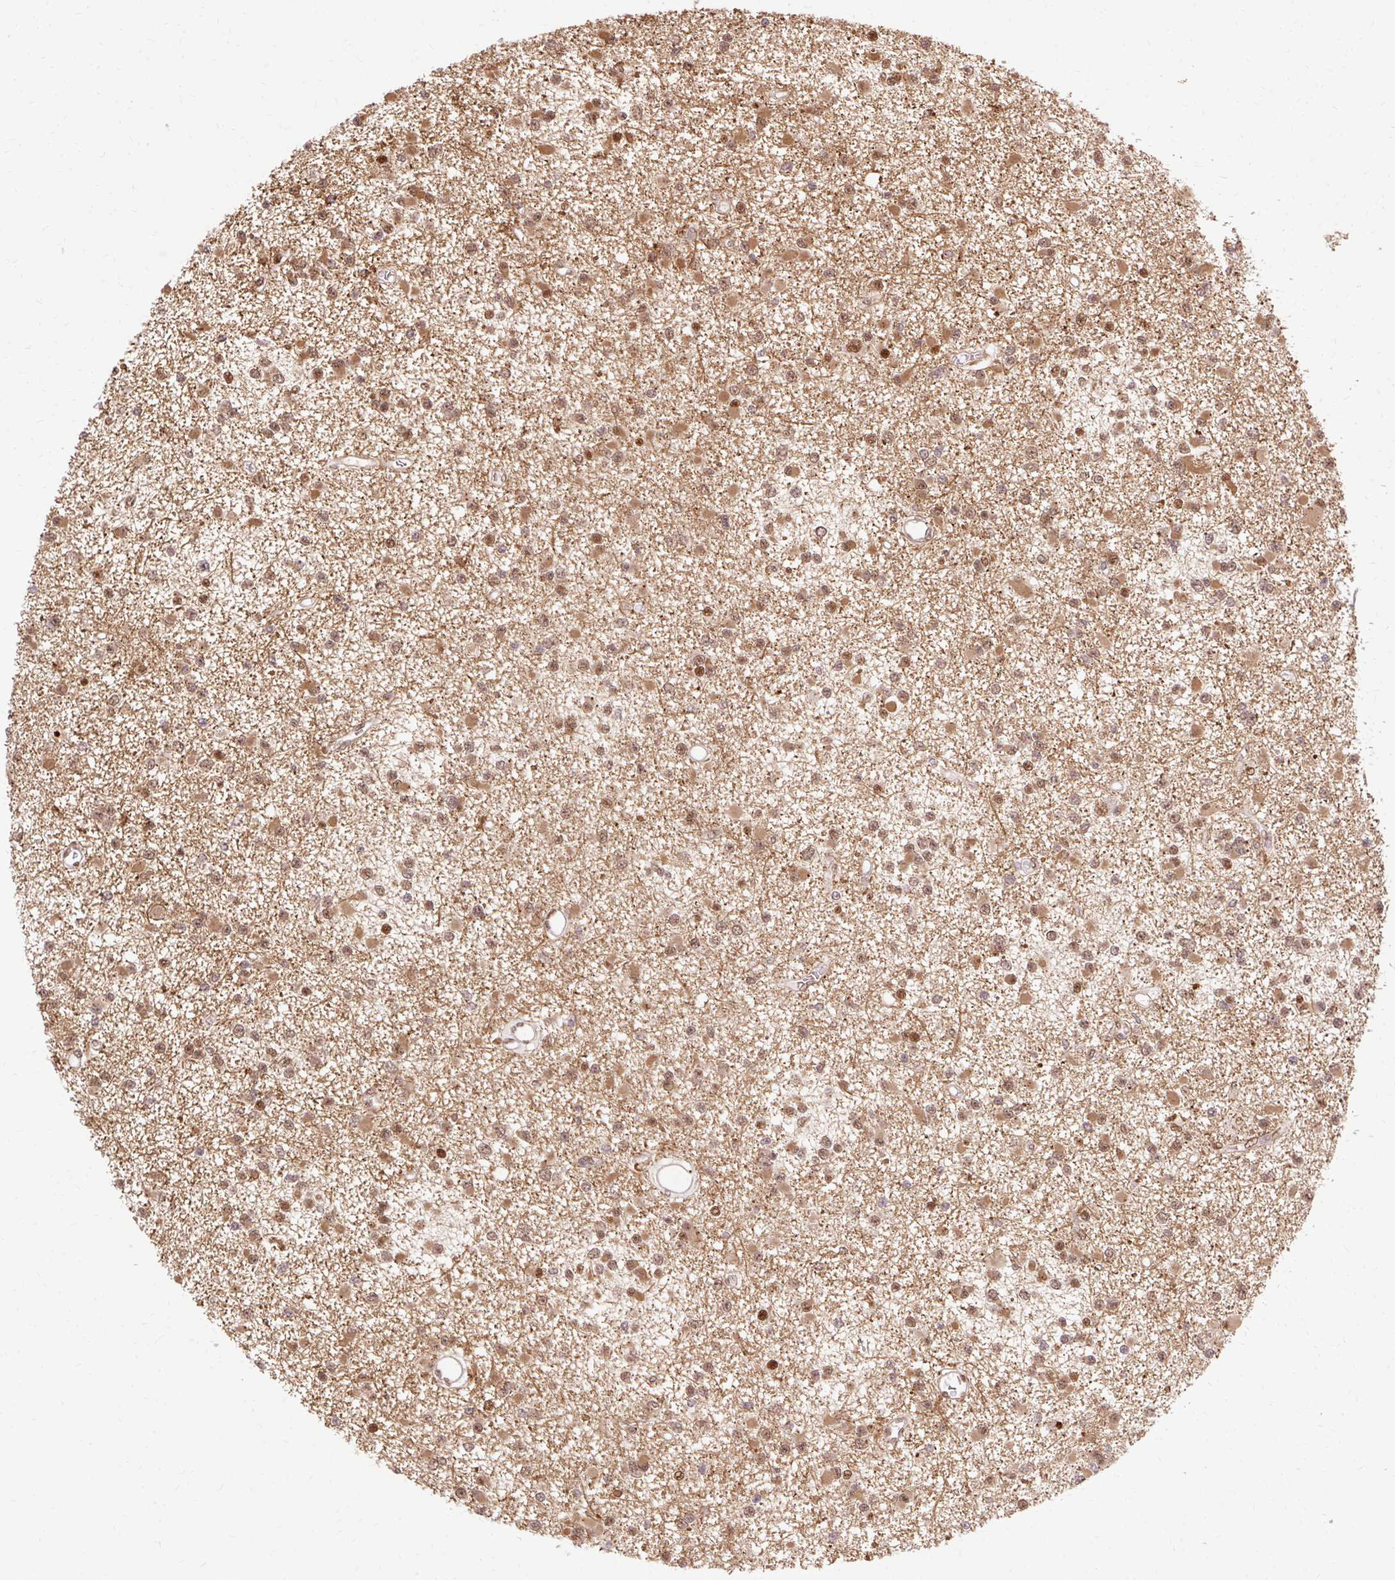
{"staining": {"intensity": "moderate", "quantity": ">75%", "location": "cytoplasmic/membranous,nuclear"}, "tissue": "glioma", "cell_type": "Tumor cells", "image_type": "cancer", "snomed": [{"axis": "morphology", "description": "Glioma, malignant, Low grade"}, {"axis": "topography", "description": "Brain"}], "caption": "The immunohistochemical stain labels moderate cytoplasmic/membranous and nuclear expression in tumor cells of malignant low-grade glioma tissue. Ihc stains the protein of interest in brown and the nuclei are stained blue.", "gene": "MECOM", "patient": {"sex": "female", "age": 22}}